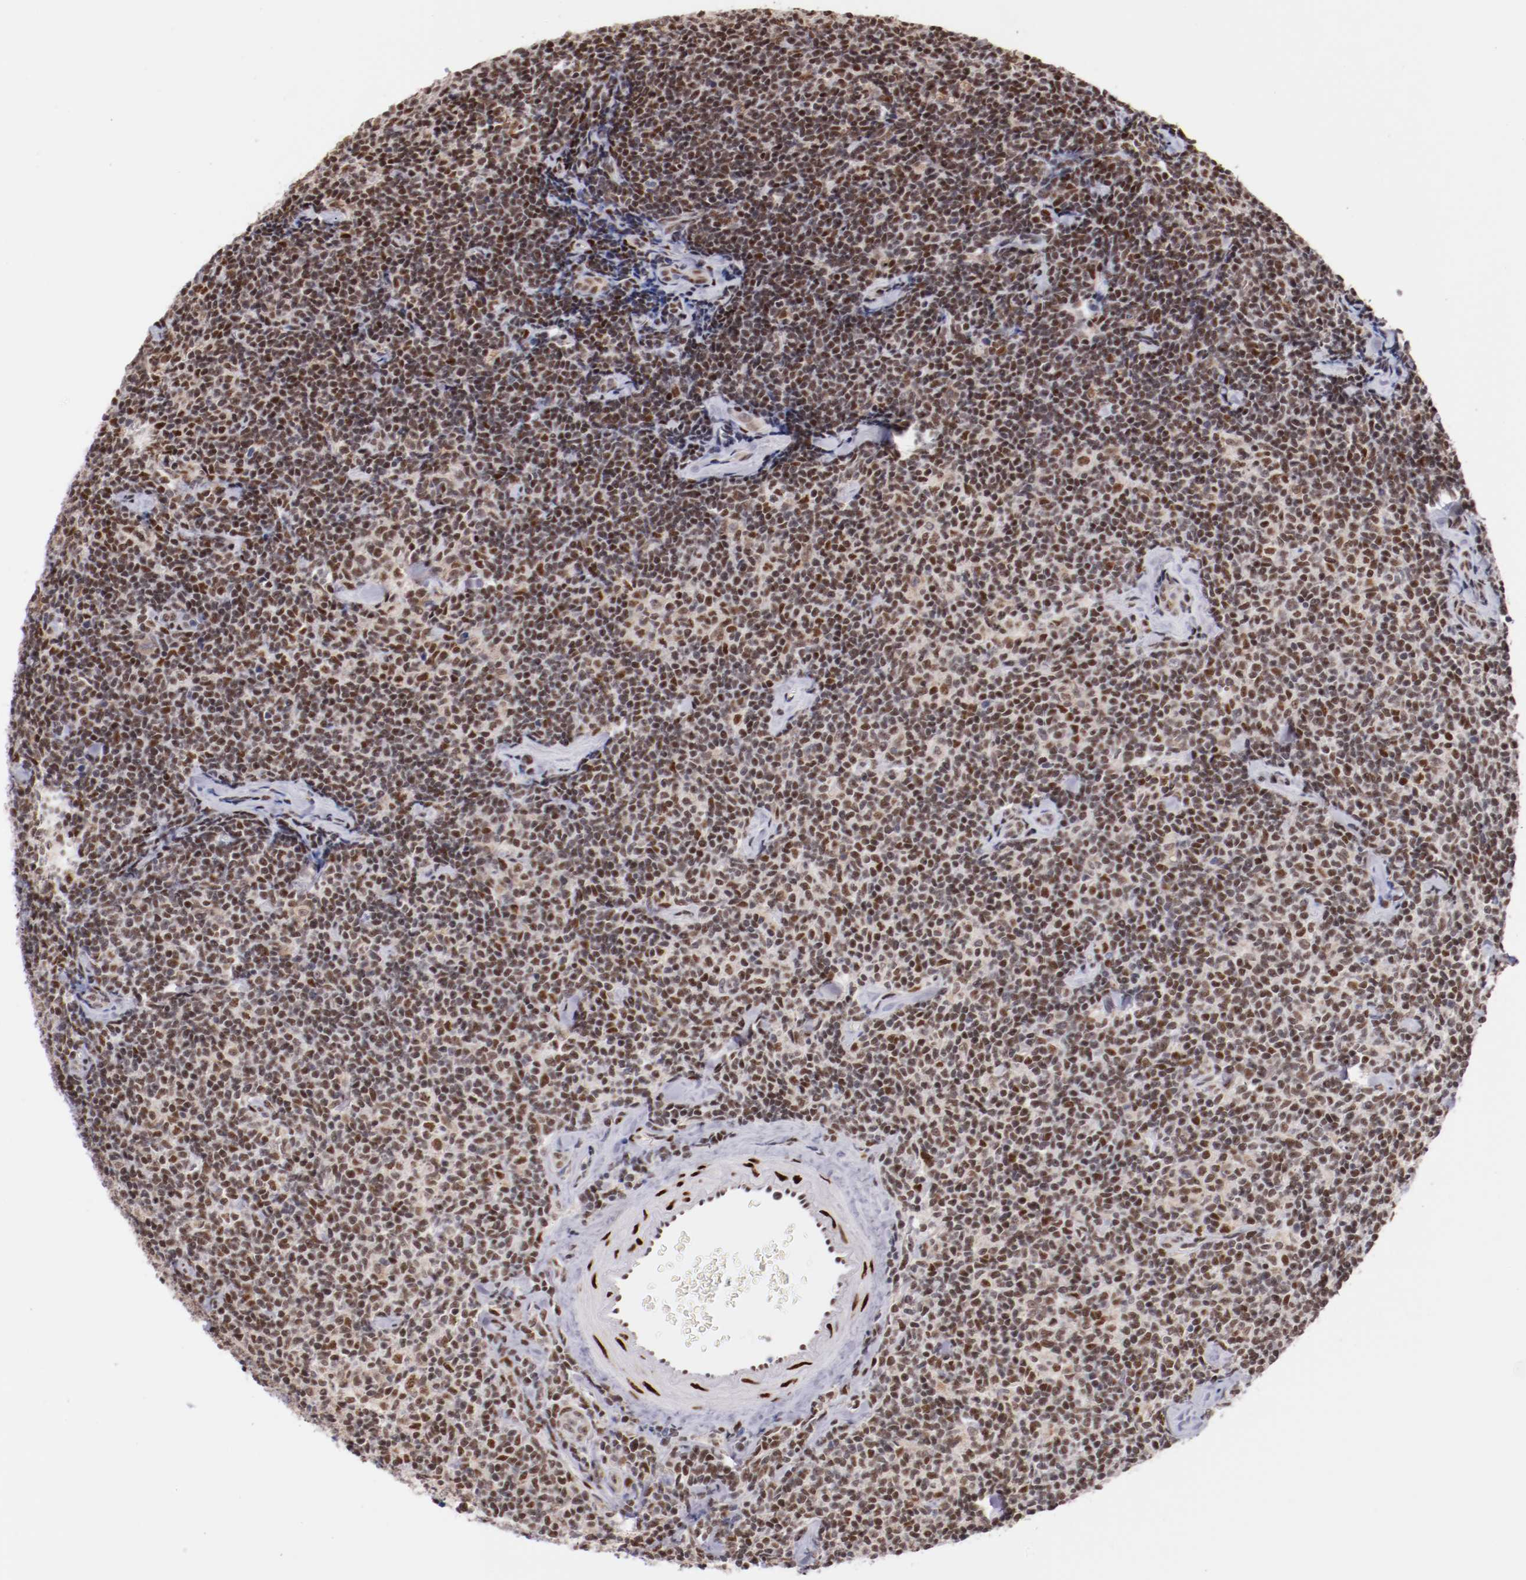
{"staining": {"intensity": "moderate", "quantity": ">75%", "location": "nuclear"}, "tissue": "lymphoma", "cell_type": "Tumor cells", "image_type": "cancer", "snomed": [{"axis": "morphology", "description": "Malignant lymphoma, non-Hodgkin's type, Low grade"}, {"axis": "topography", "description": "Lymph node"}], "caption": "Protein expression analysis of low-grade malignant lymphoma, non-Hodgkin's type shows moderate nuclear positivity in approximately >75% of tumor cells.", "gene": "SRF", "patient": {"sex": "female", "age": 56}}